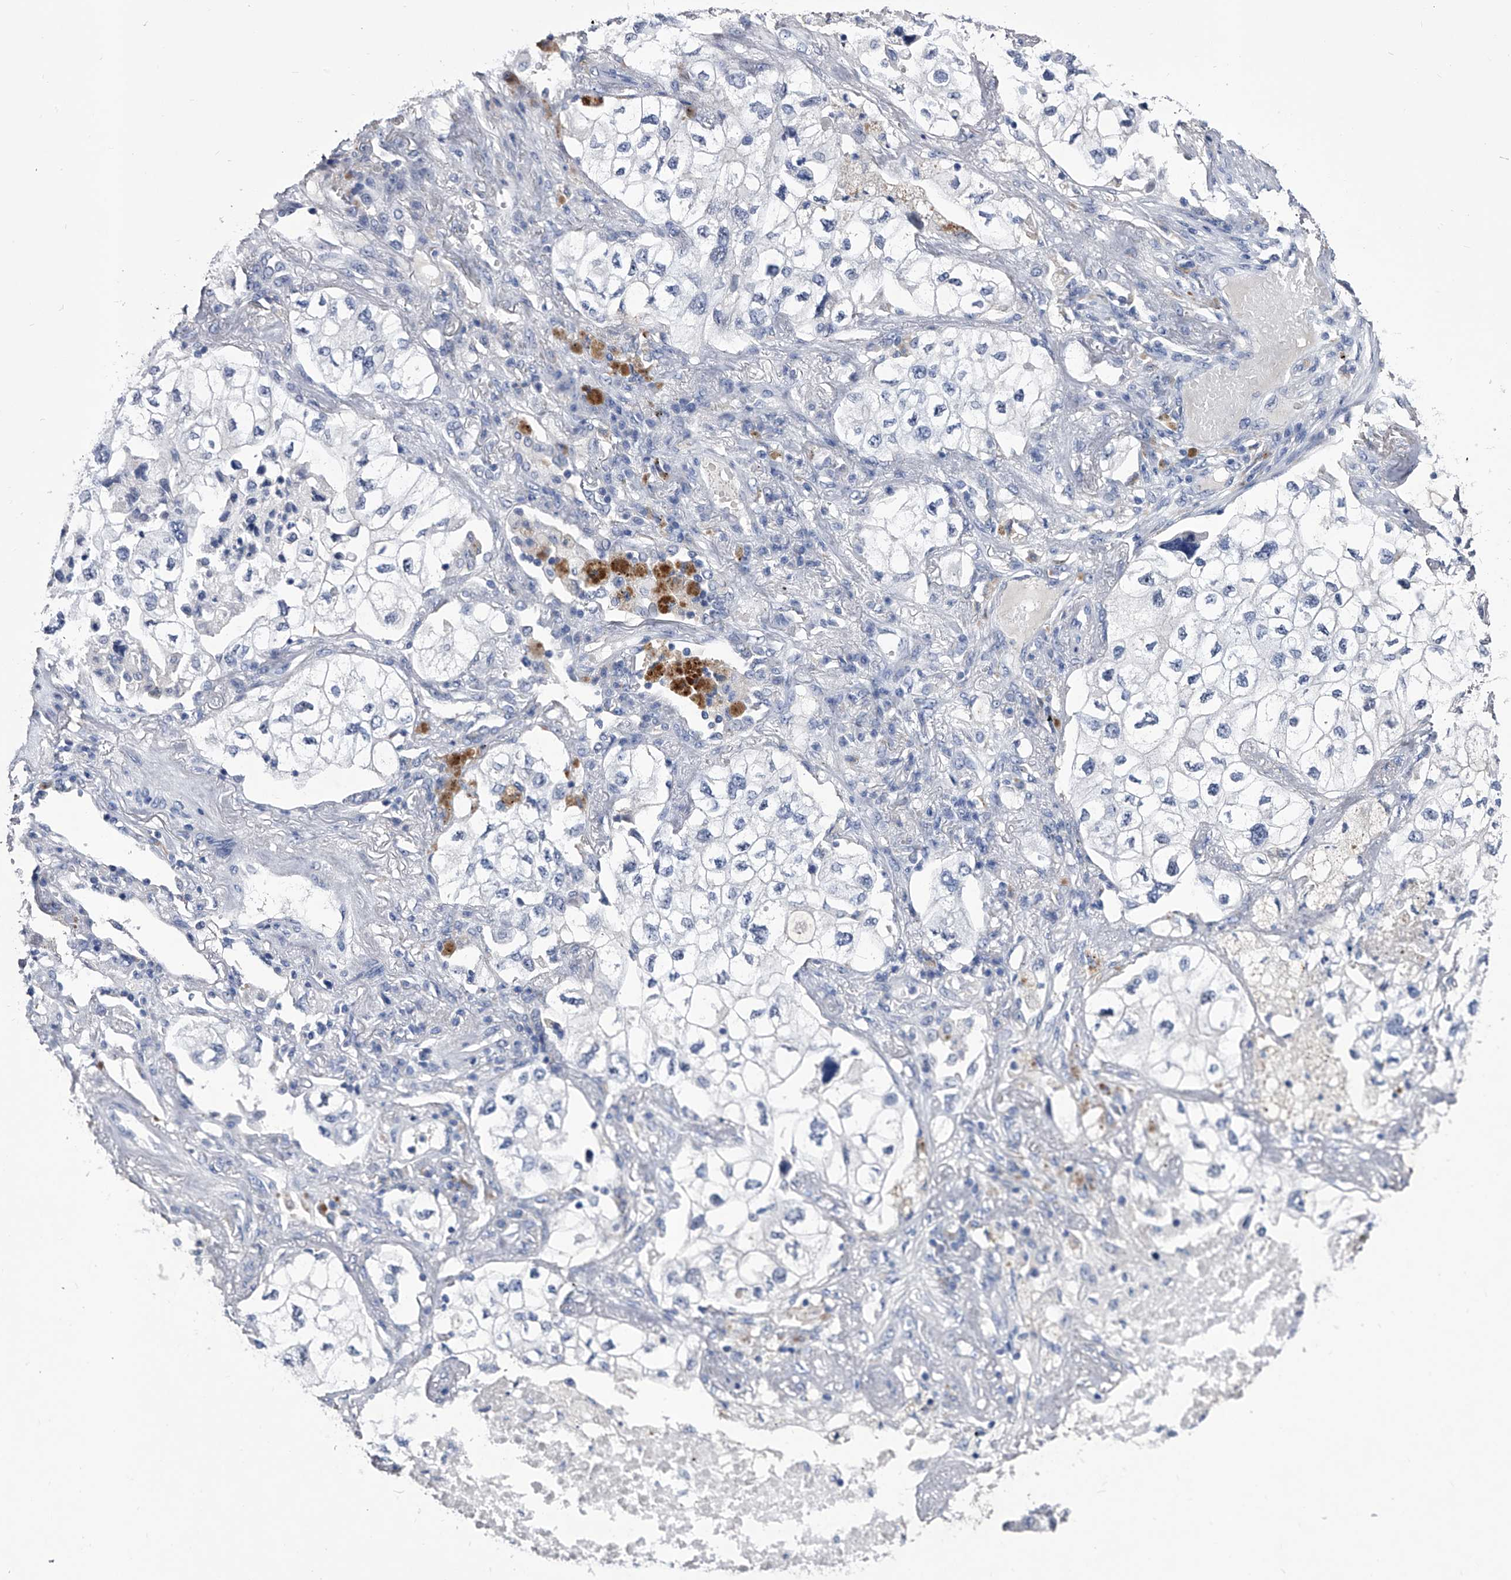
{"staining": {"intensity": "negative", "quantity": "none", "location": "none"}, "tissue": "lung cancer", "cell_type": "Tumor cells", "image_type": "cancer", "snomed": [{"axis": "morphology", "description": "Adenocarcinoma, NOS"}, {"axis": "topography", "description": "Lung"}], "caption": "This is an IHC photomicrograph of human lung cancer (adenocarcinoma). There is no staining in tumor cells.", "gene": "CRISP2", "patient": {"sex": "male", "age": 63}}